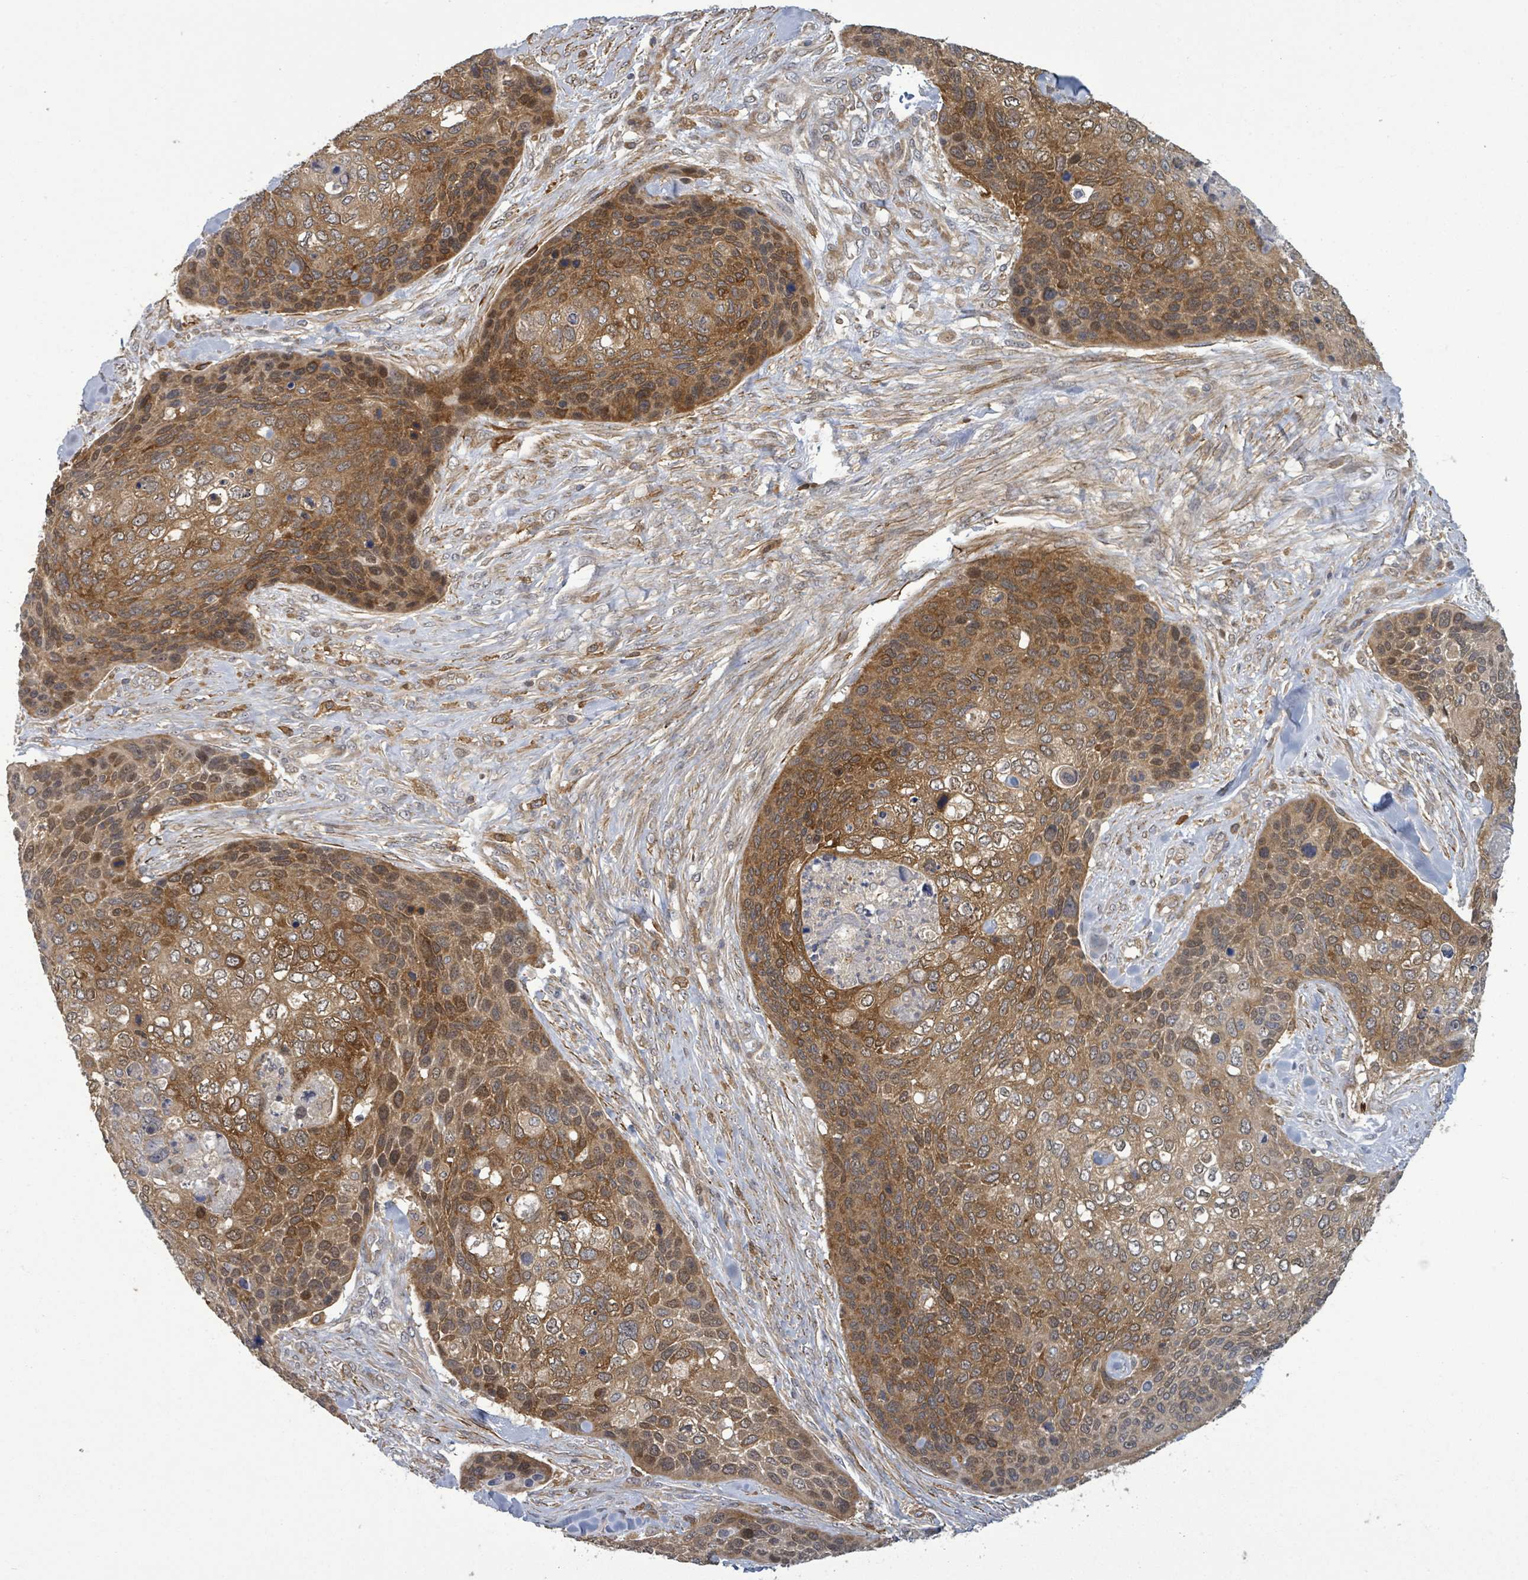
{"staining": {"intensity": "moderate", "quantity": ">75%", "location": "cytoplasmic/membranous,nuclear"}, "tissue": "skin cancer", "cell_type": "Tumor cells", "image_type": "cancer", "snomed": [{"axis": "morphology", "description": "Basal cell carcinoma"}, {"axis": "topography", "description": "Skin"}], "caption": "Skin basal cell carcinoma tissue demonstrates moderate cytoplasmic/membranous and nuclear staining in about >75% of tumor cells", "gene": "MAP3K6", "patient": {"sex": "female", "age": 74}}